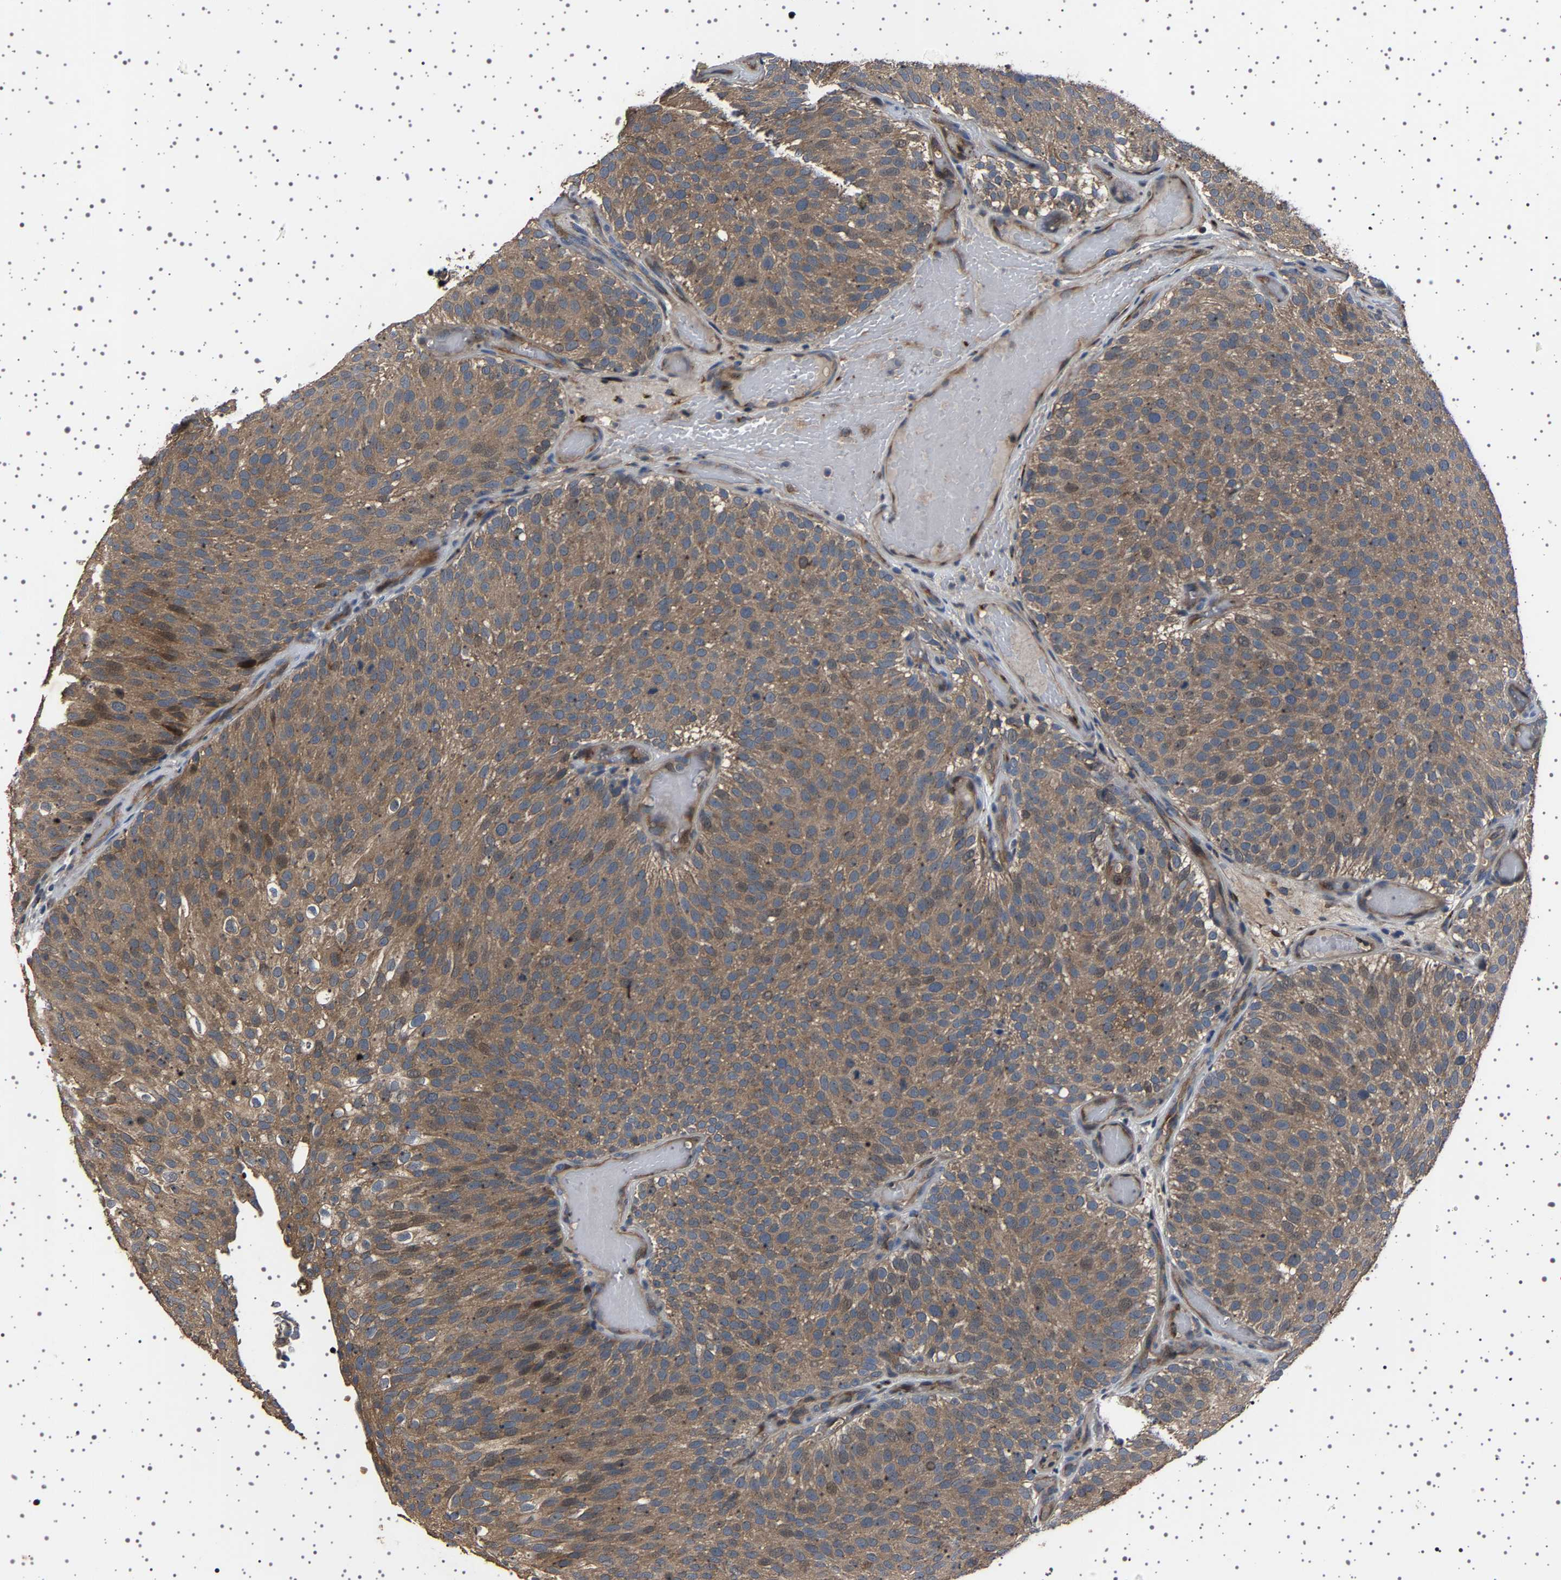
{"staining": {"intensity": "moderate", "quantity": ">75%", "location": "cytoplasmic/membranous"}, "tissue": "urothelial cancer", "cell_type": "Tumor cells", "image_type": "cancer", "snomed": [{"axis": "morphology", "description": "Urothelial carcinoma, Low grade"}, {"axis": "topography", "description": "Urinary bladder"}], "caption": "High-magnification brightfield microscopy of urothelial cancer stained with DAB (3,3'-diaminobenzidine) (brown) and counterstained with hematoxylin (blue). tumor cells exhibit moderate cytoplasmic/membranous staining is identified in approximately>75% of cells.", "gene": "NCKAP1", "patient": {"sex": "male", "age": 78}}